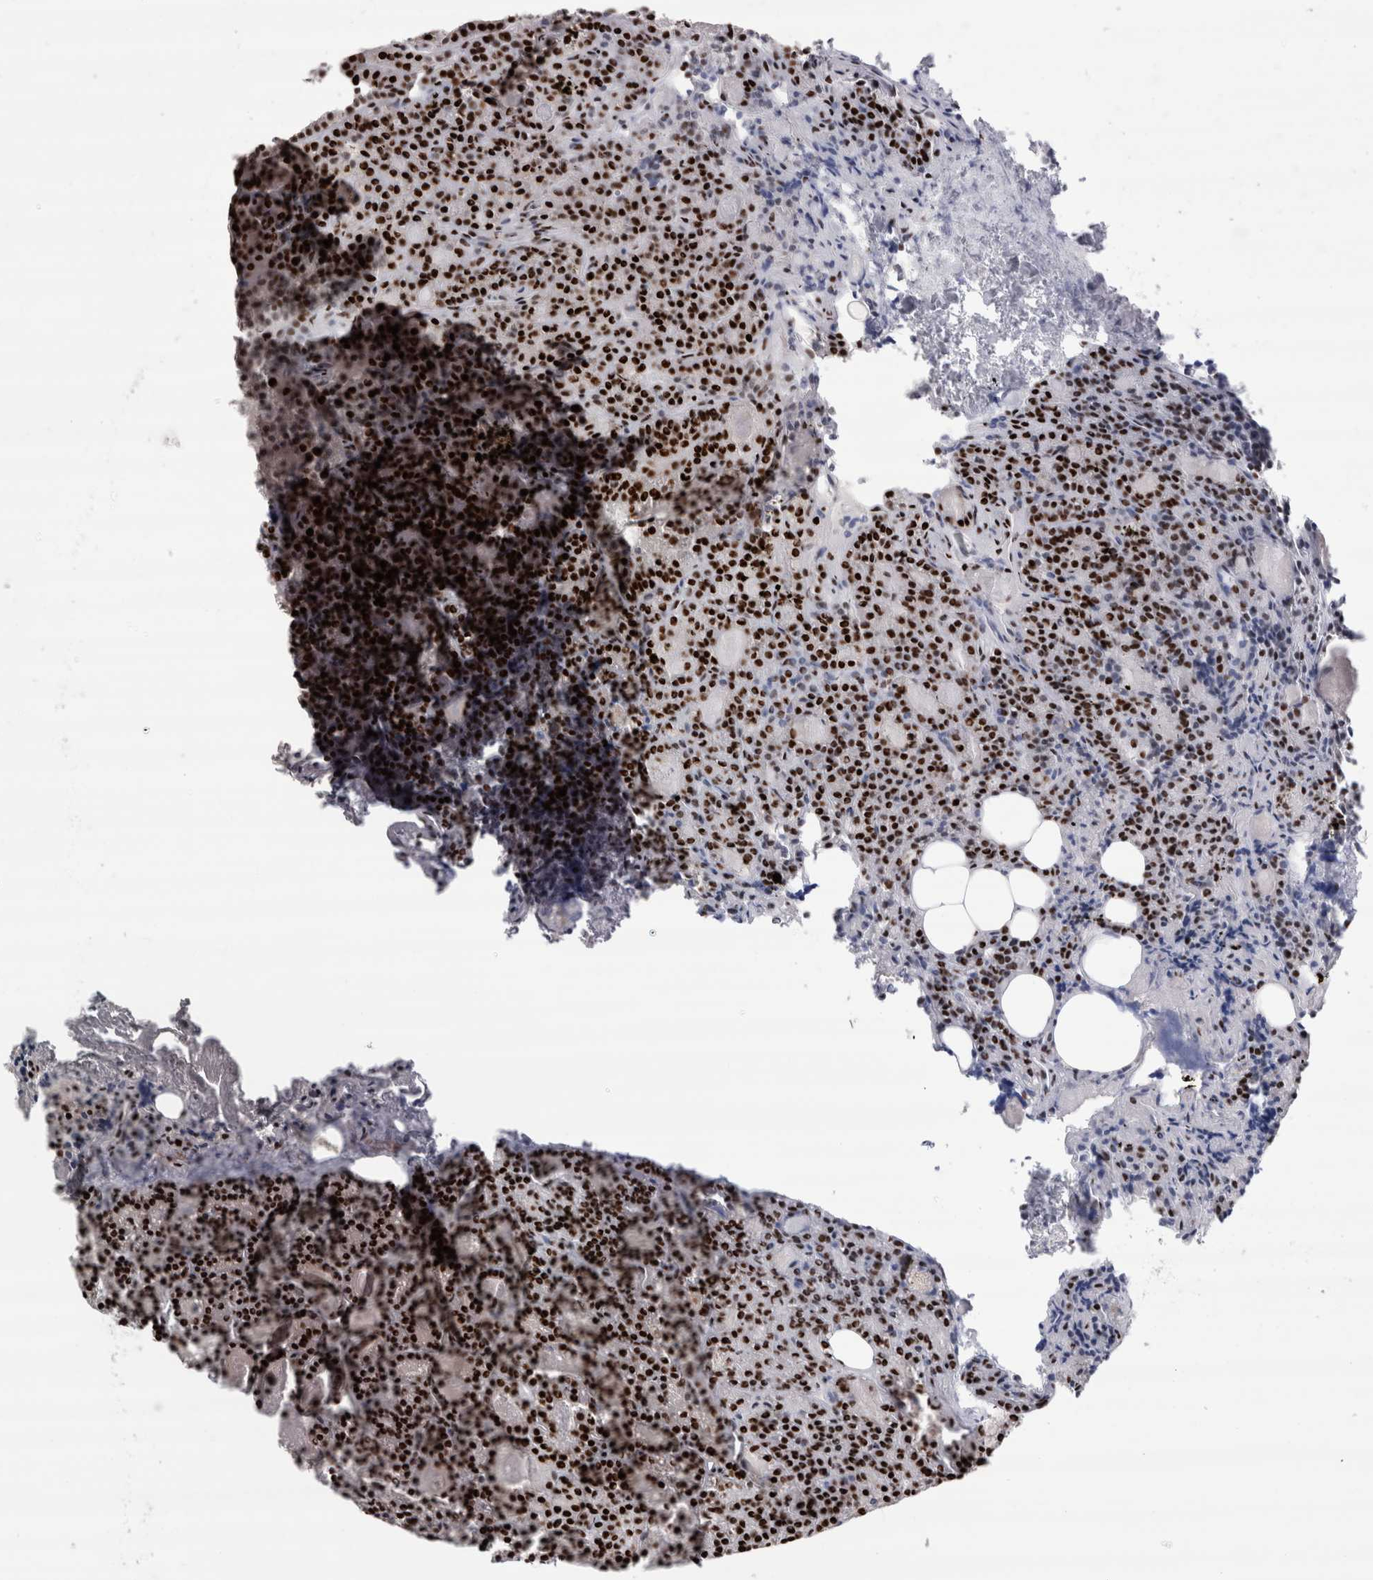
{"staining": {"intensity": "strong", "quantity": ">75%", "location": "nuclear"}, "tissue": "parathyroid gland", "cell_type": "Glandular cells", "image_type": "normal", "snomed": [{"axis": "morphology", "description": "Normal tissue, NOS"}, {"axis": "morphology", "description": "Adenoma, NOS"}, {"axis": "topography", "description": "Parathyroid gland"}], "caption": "Immunohistochemical staining of normal parathyroid gland demonstrates high levels of strong nuclear staining in approximately >75% of glandular cells. The staining was performed using DAB to visualize the protein expression in brown, while the nuclei were stained in blue with hematoxylin (Magnification: 20x).", "gene": "RBM6", "patient": {"sex": "female", "age": 57}}